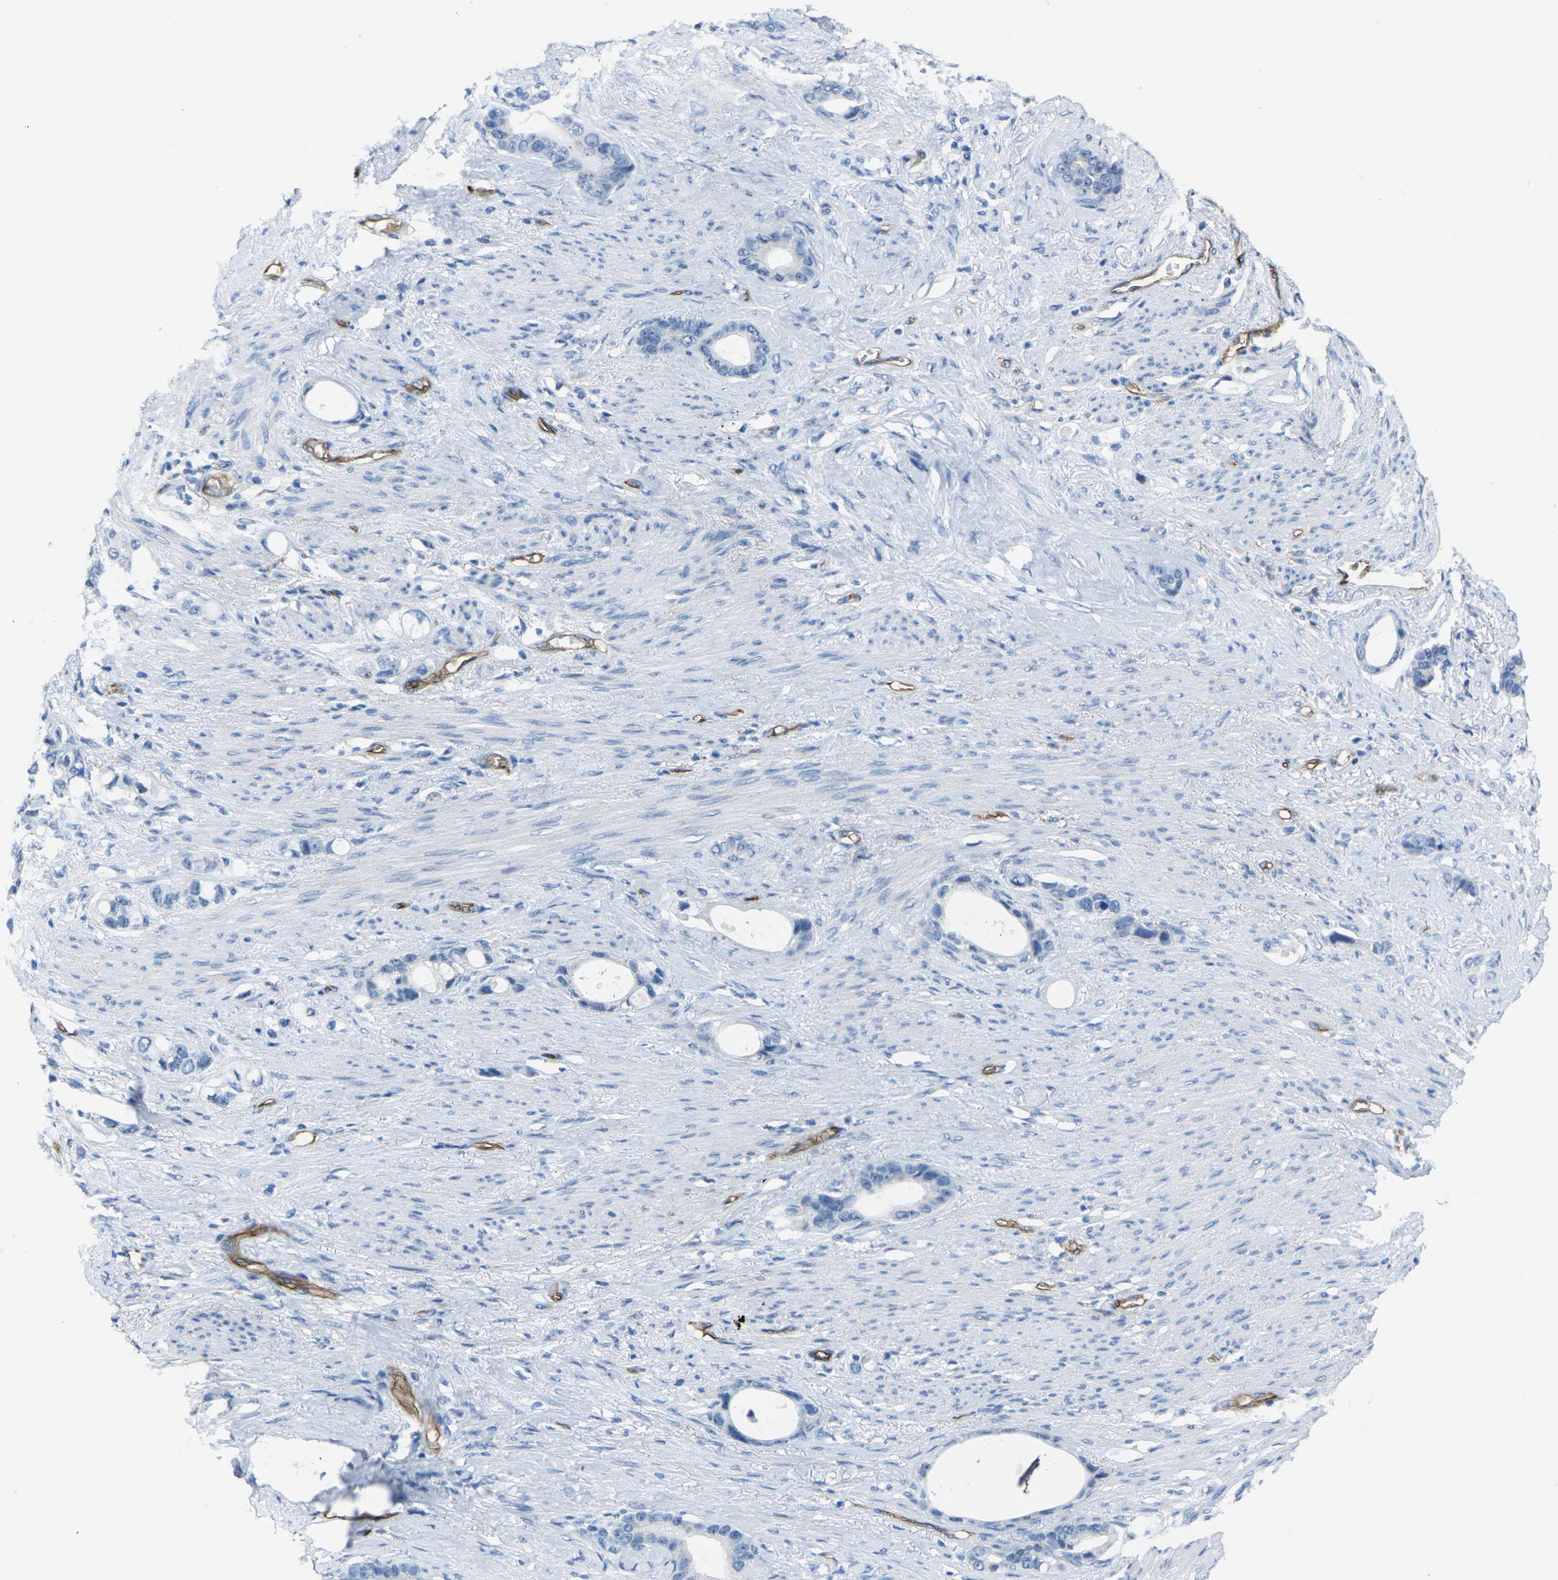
{"staining": {"intensity": "negative", "quantity": "none", "location": "none"}, "tissue": "stomach cancer", "cell_type": "Tumor cells", "image_type": "cancer", "snomed": [{"axis": "morphology", "description": "Adenocarcinoma, NOS"}, {"axis": "topography", "description": "Stomach"}], "caption": "Tumor cells show no significant protein staining in stomach cancer.", "gene": "HSPA12B", "patient": {"sex": "female", "age": 75}}